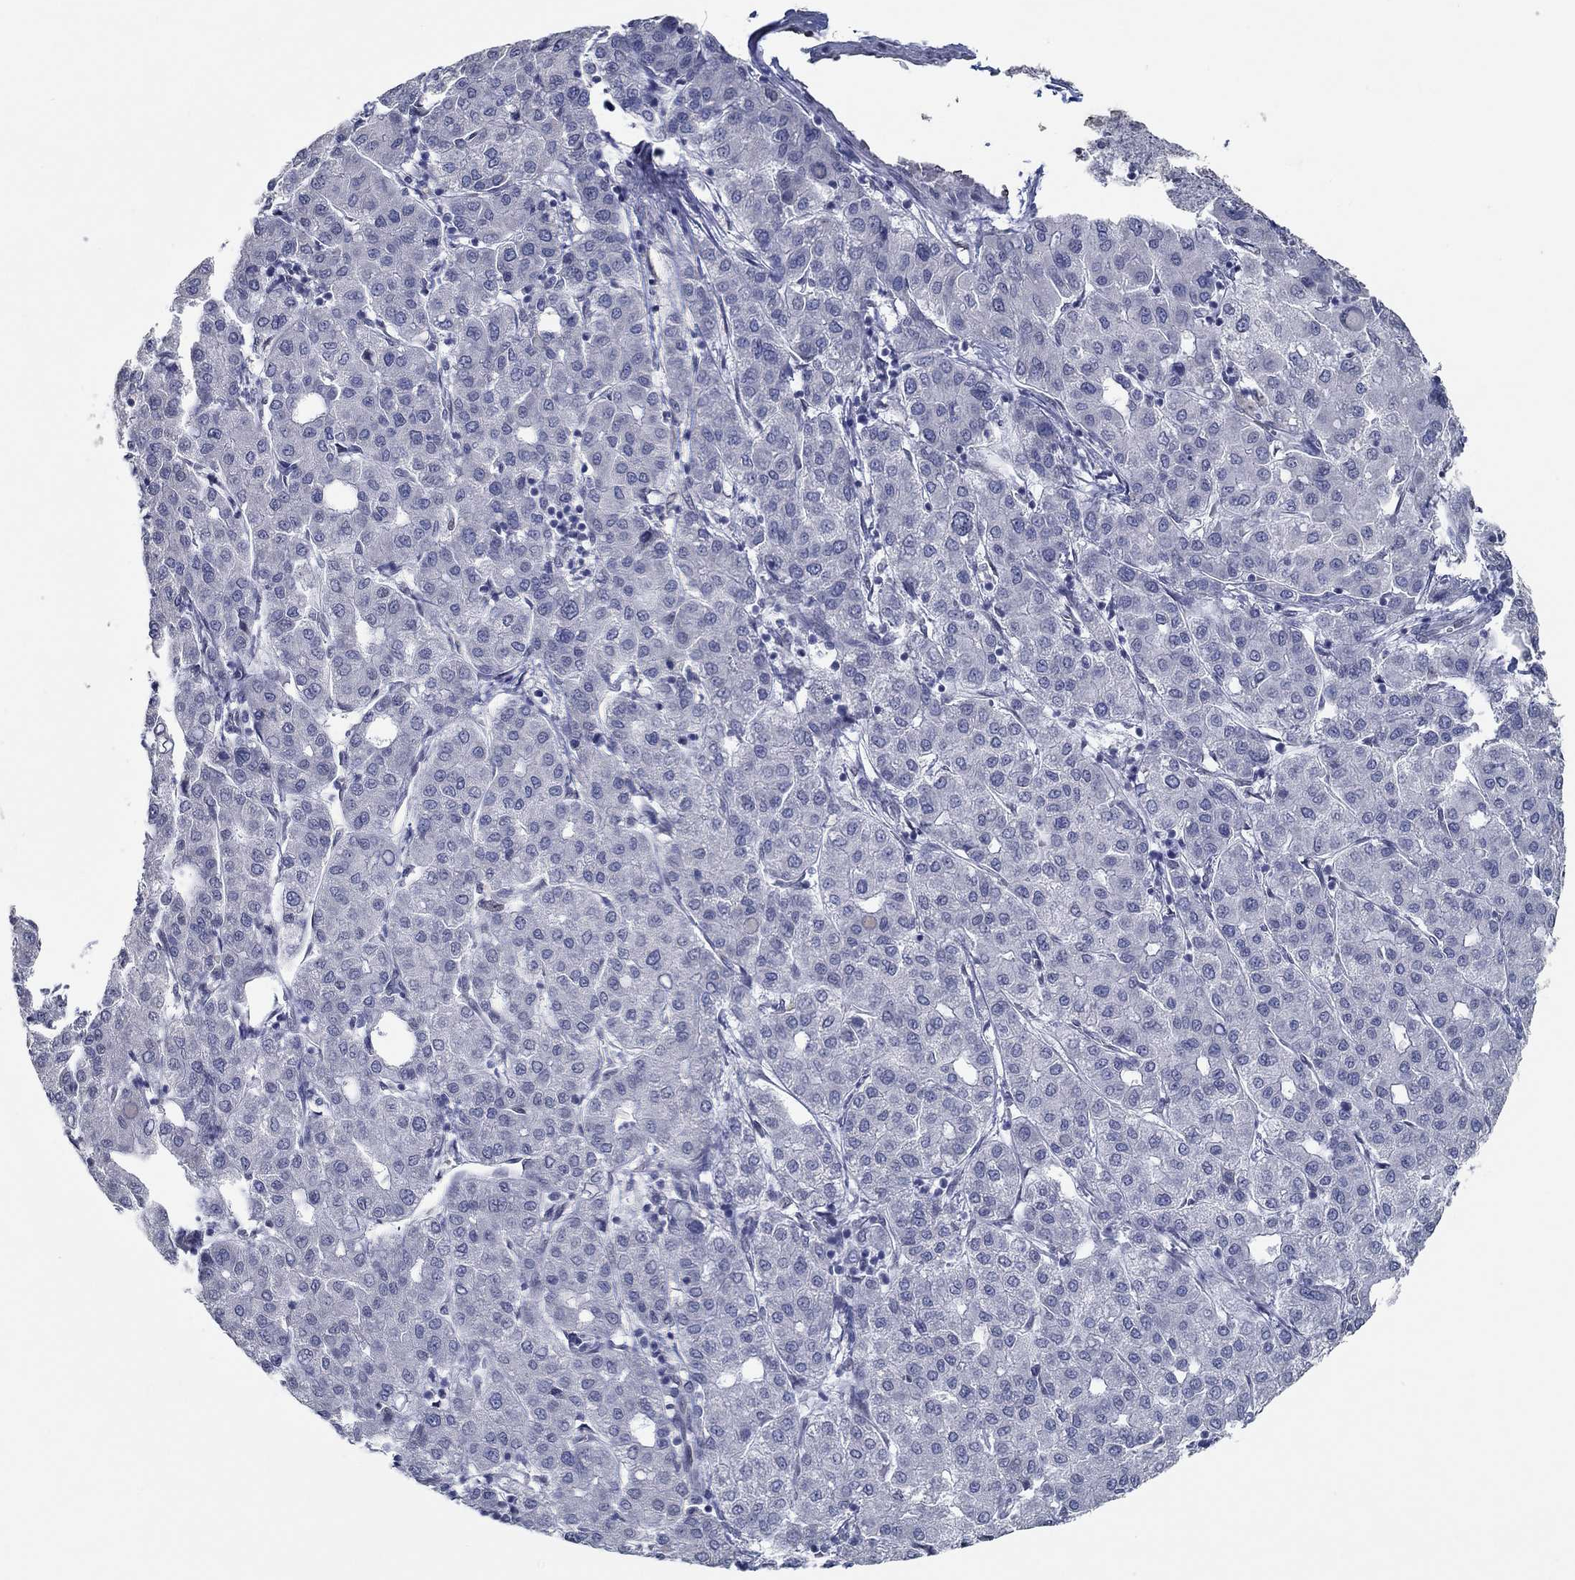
{"staining": {"intensity": "negative", "quantity": "none", "location": "none"}, "tissue": "liver cancer", "cell_type": "Tumor cells", "image_type": "cancer", "snomed": [{"axis": "morphology", "description": "Carcinoma, Hepatocellular, NOS"}, {"axis": "topography", "description": "Liver"}], "caption": "Histopathology image shows no significant protein staining in tumor cells of liver cancer. (Brightfield microscopy of DAB immunohistochemistry (IHC) at high magnification).", "gene": "NUP155", "patient": {"sex": "male", "age": 65}}